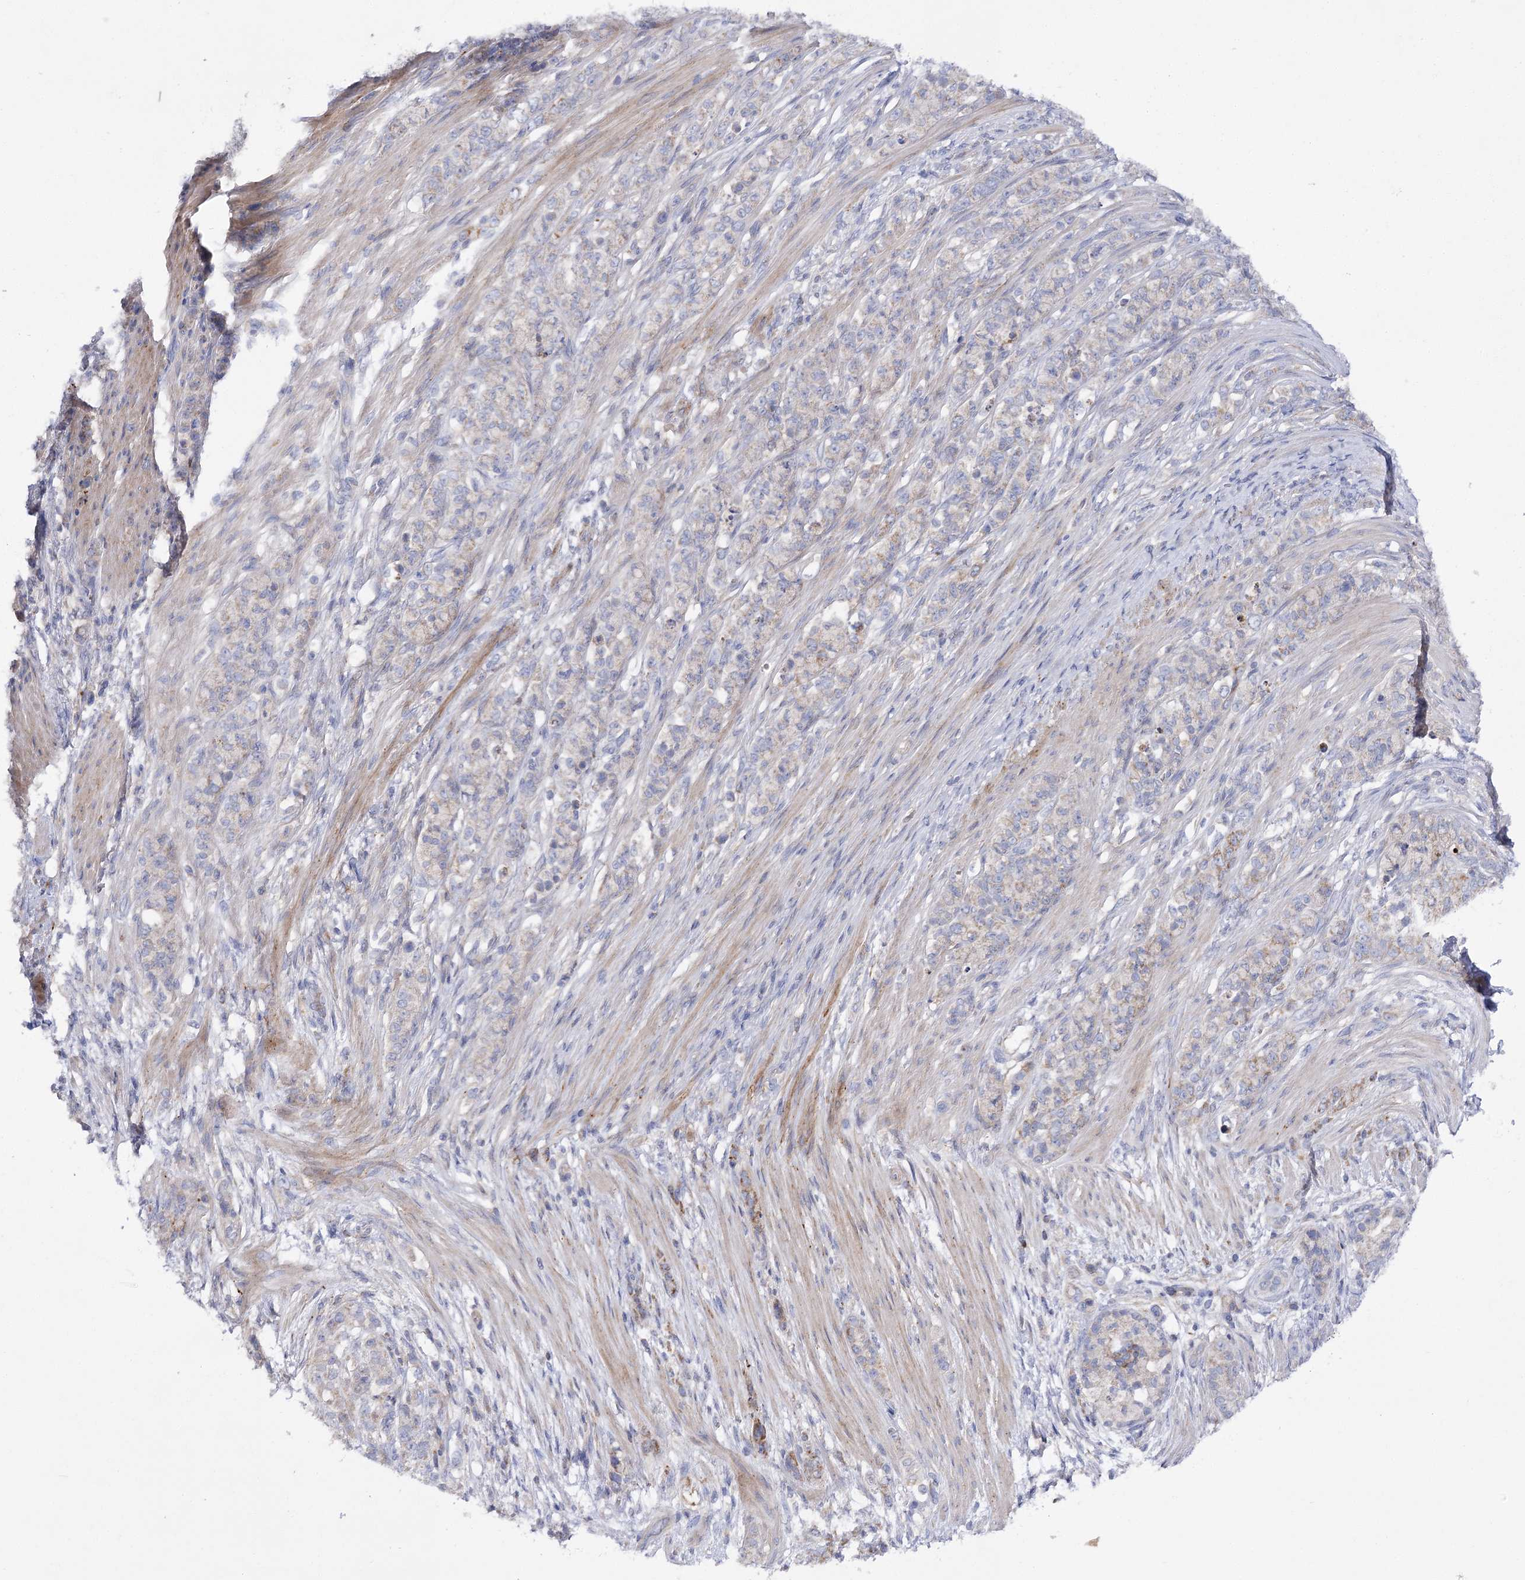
{"staining": {"intensity": "moderate", "quantity": "<25%", "location": "cytoplasmic/membranous"}, "tissue": "stomach cancer", "cell_type": "Tumor cells", "image_type": "cancer", "snomed": [{"axis": "morphology", "description": "Adenocarcinoma, NOS"}, {"axis": "topography", "description": "Stomach"}], "caption": "Stomach cancer stained with immunohistochemistry (IHC) shows moderate cytoplasmic/membranous expression in approximately <25% of tumor cells.", "gene": "COX15", "patient": {"sex": "female", "age": 79}}